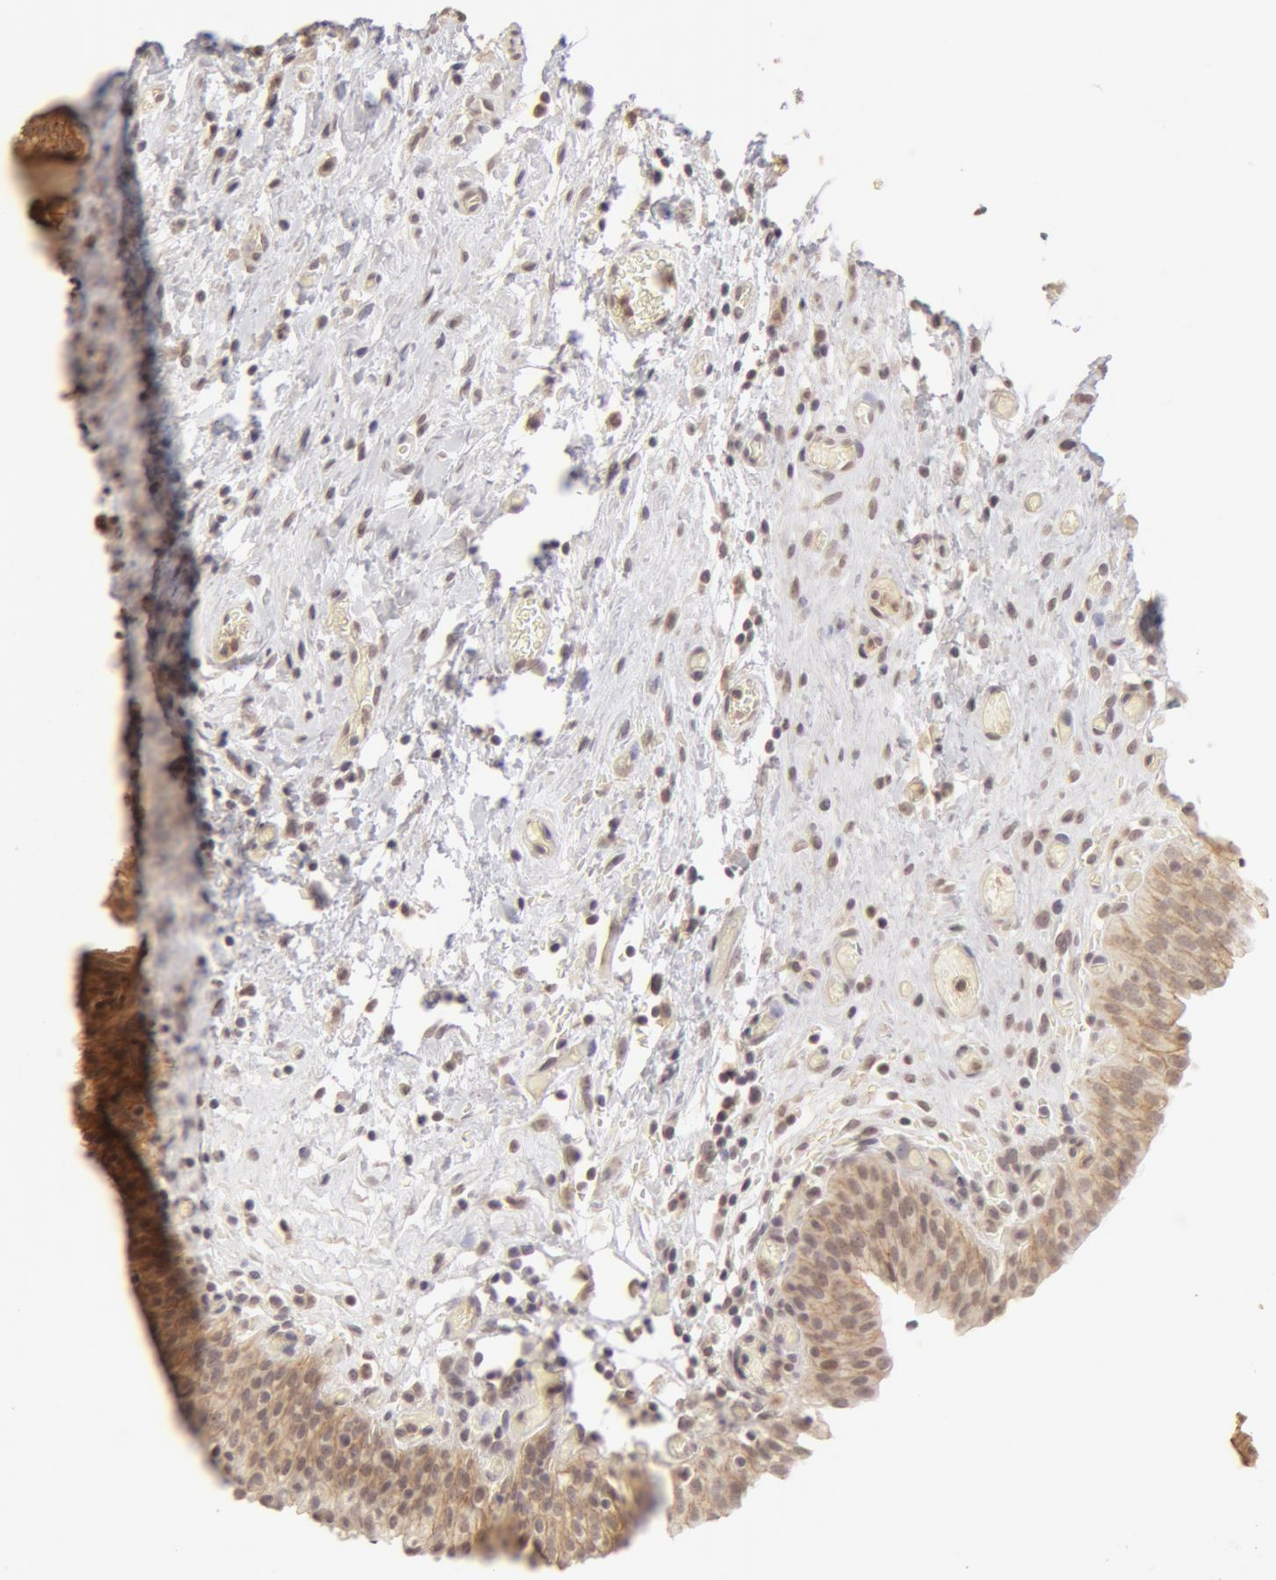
{"staining": {"intensity": "moderate", "quantity": ">75%", "location": "cytoplasmic/membranous"}, "tissue": "urinary bladder", "cell_type": "Urothelial cells", "image_type": "normal", "snomed": [{"axis": "morphology", "description": "Normal tissue, NOS"}, {"axis": "topography", "description": "Urinary bladder"}], "caption": "Immunohistochemistry (IHC) staining of unremarkable urinary bladder, which demonstrates medium levels of moderate cytoplasmic/membranous expression in about >75% of urothelial cells indicating moderate cytoplasmic/membranous protein expression. The staining was performed using DAB (3,3'-diaminobenzidine) (brown) for protein detection and nuclei were counterstained in hematoxylin (blue).", "gene": "ADAM10", "patient": {"sex": "male", "age": 51}}